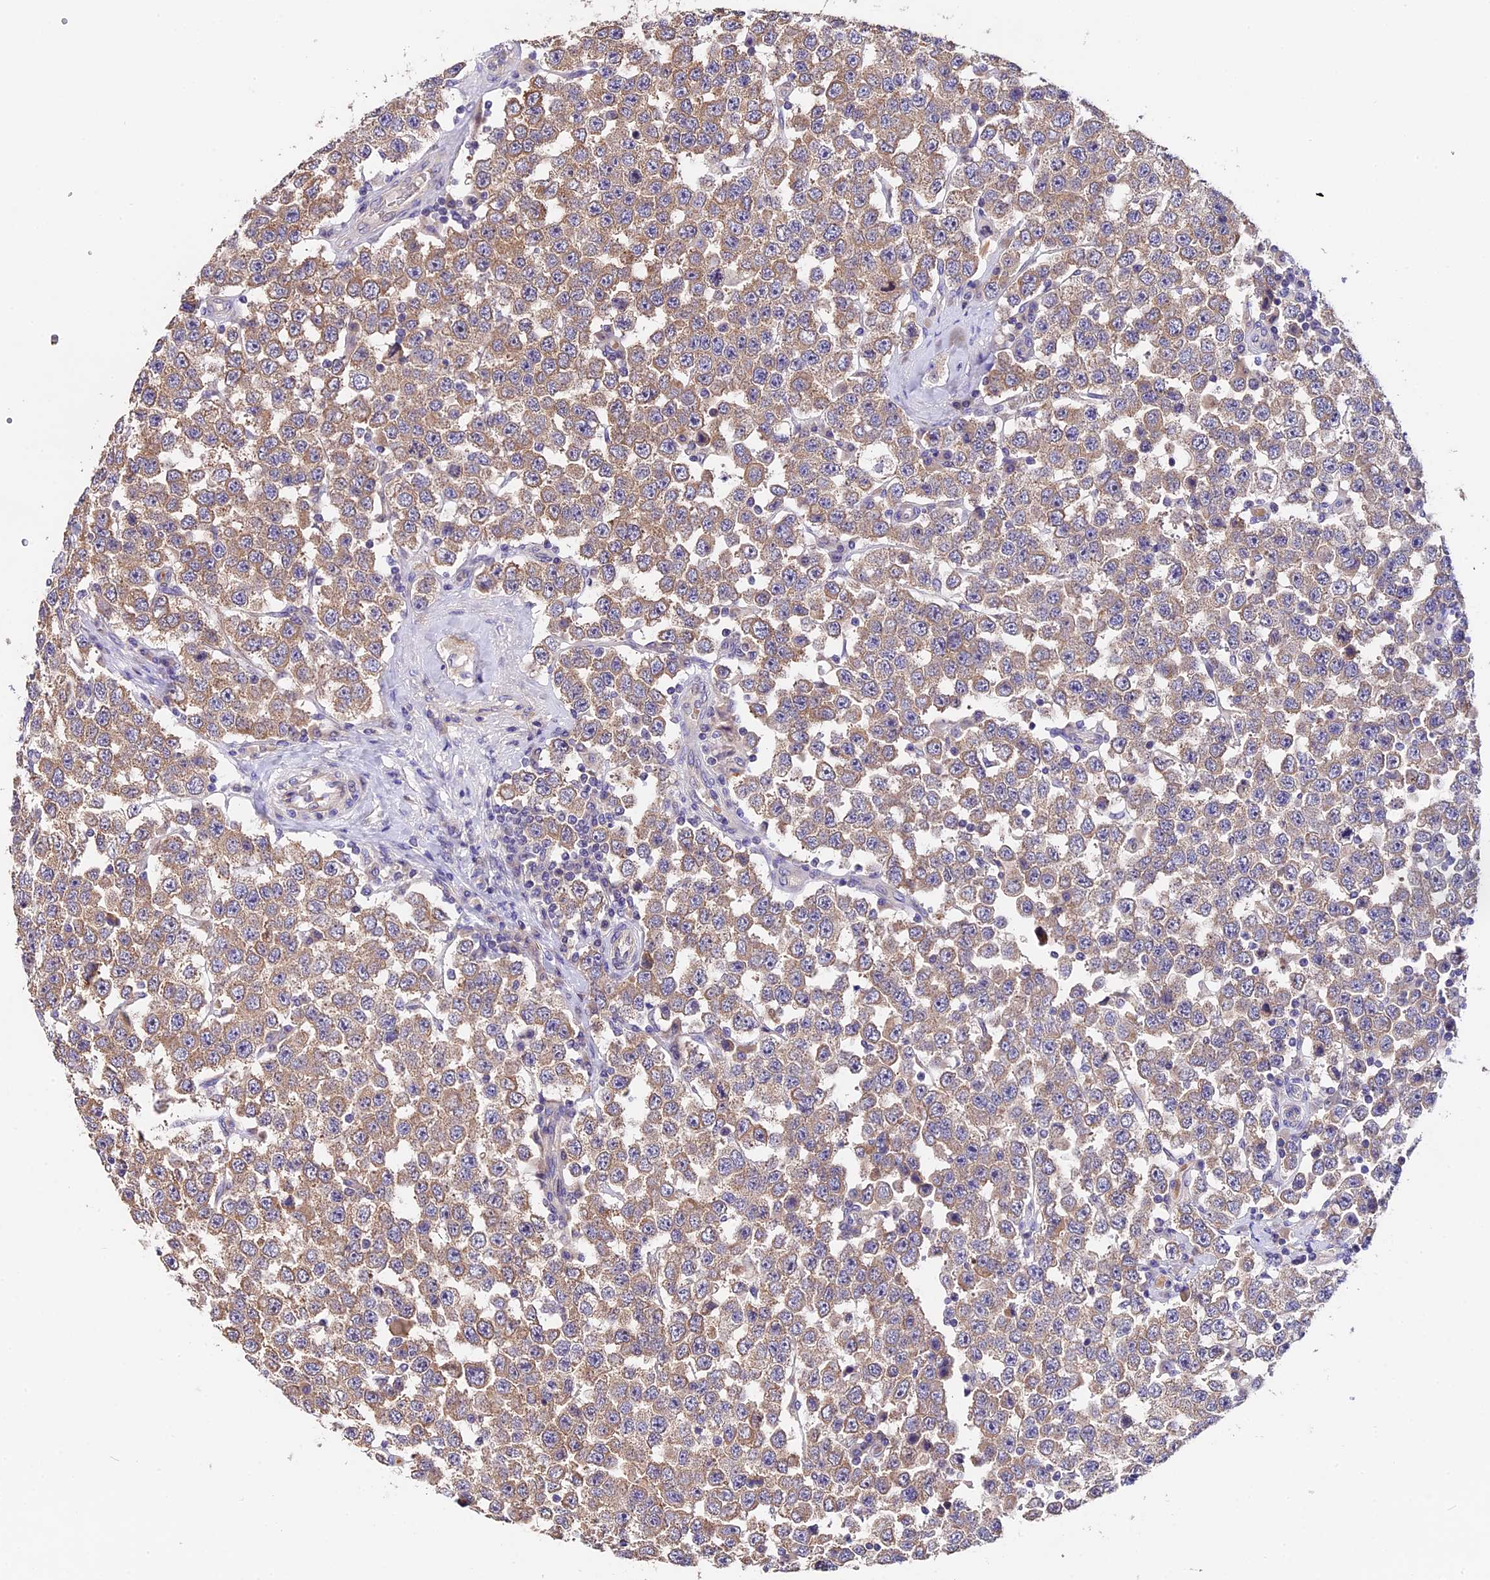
{"staining": {"intensity": "moderate", "quantity": ">75%", "location": "cytoplasmic/membranous"}, "tissue": "testis cancer", "cell_type": "Tumor cells", "image_type": "cancer", "snomed": [{"axis": "morphology", "description": "Seminoma, NOS"}, {"axis": "topography", "description": "Testis"}], "caption": "IHC histopathology image of testis cancer (seminoma) stained for a protein (brown), which demonstrates medium levels of moderate cytoplasmic/membranous expression in about >75% of tumor cells.", "gene": "TRMT1", "patient": {"sex": "male", "age": 28}}